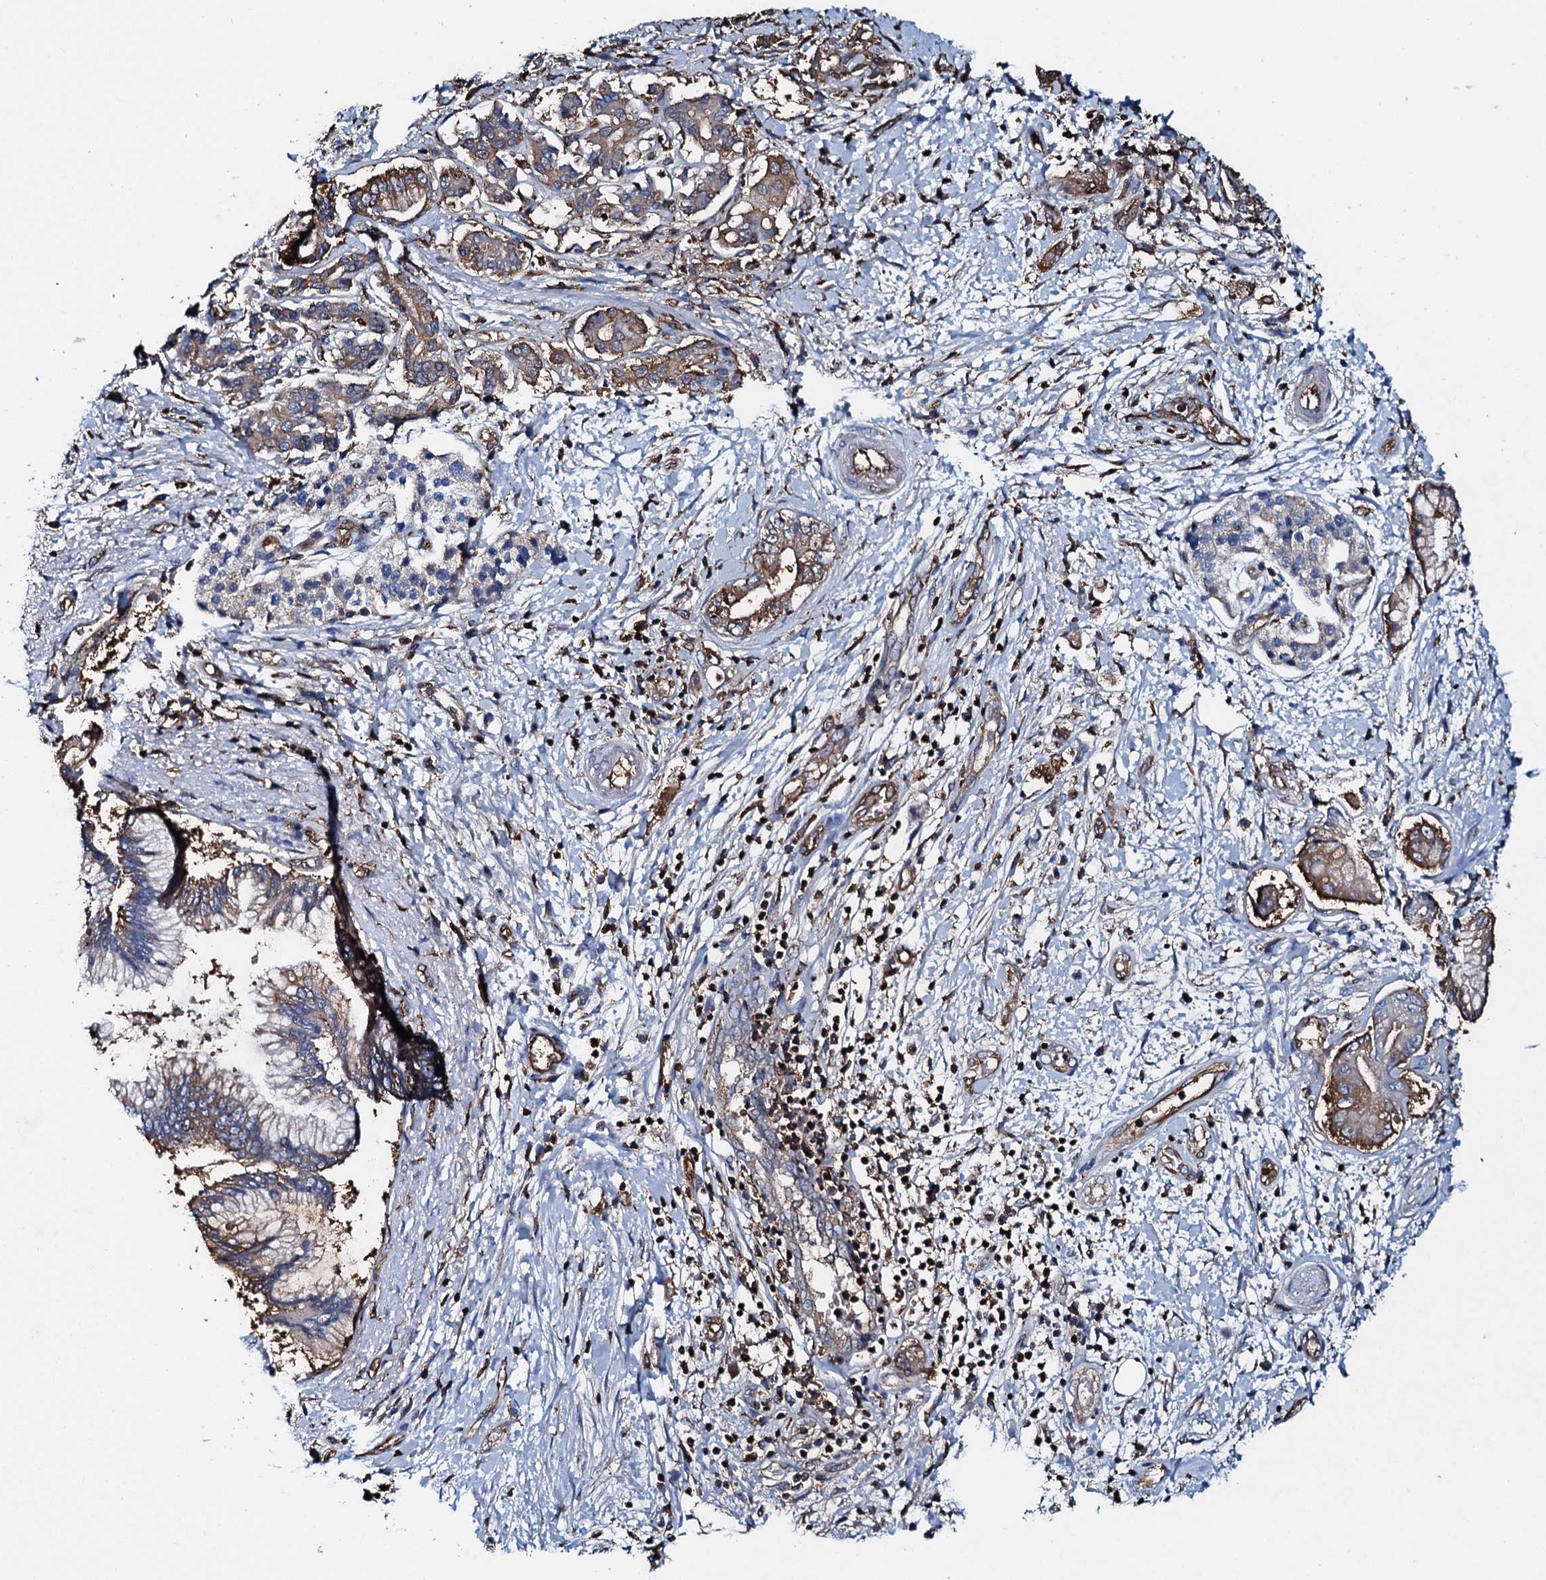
{"staining": {"intensity": "moderate", "quantity": "<25%", "location": "cytoplasmic/membranous"}, "tissue": "pancreatic cancer", "cell_type": "Tumor cells", "image_type": "cancer", "snomed": [{"axis": "morphology", "description": "Adenocarcinoma, NOS"}, {"axis": "topography", "description": "Pancreas"}], "caption": "Pancreatic adenocarcinoma was stained to show a protein in brown. There is low levels of moderate cytoplasmic/membranous expression in about <25% of tumor cells.", "gene": "MS4A4E", "patient": {"sex": "female", "age": 73}}